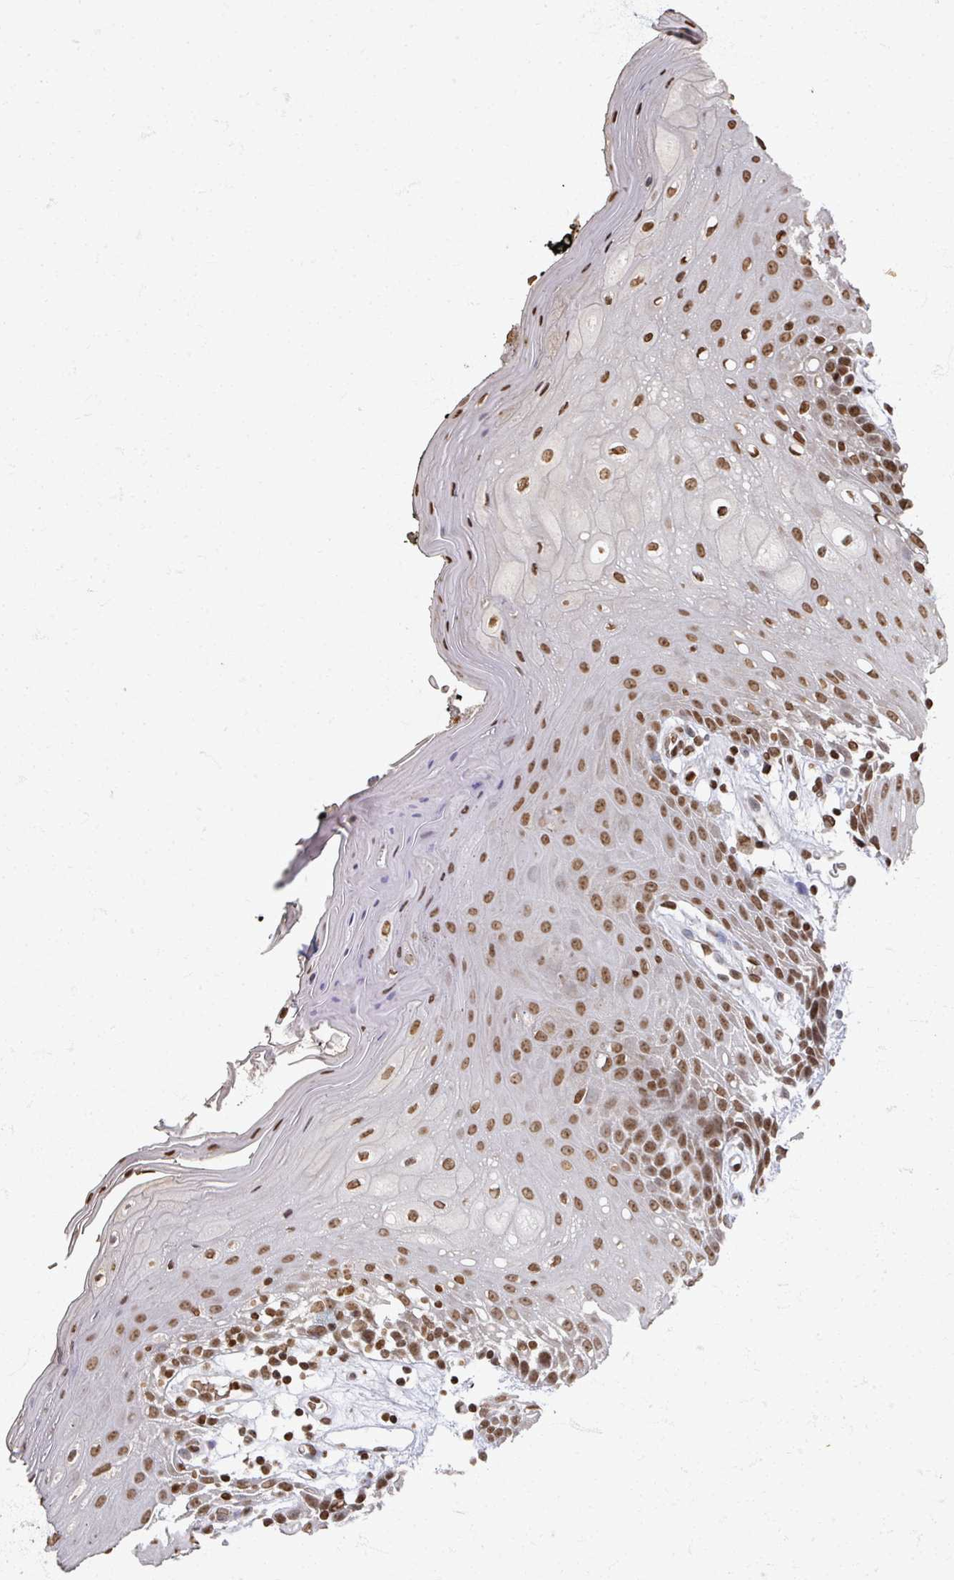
{"staining": {"intensity": "moderate", "quantity": ">75%", "location": "nuclear"}, "tissue": "oral mucosa", "cell_type": "Squamous epithelial cells", "image_type": "normal", "snomed": [{"axis": "morphology", "description": "Normal tissue, NOS"}, {"axis": "topography", "description": "Oral tissue"}, {"axis": "topography", "description": "Tounge, NOS"}], "caption": "Immunohistochemical staining of benign human oral mucosa exhibits medium levels of moderate nuclear expression in about >75% of squamous epithelial cells.", "gene": "DCUN1D5", "patient": {"sex": "female", "age": 59}}